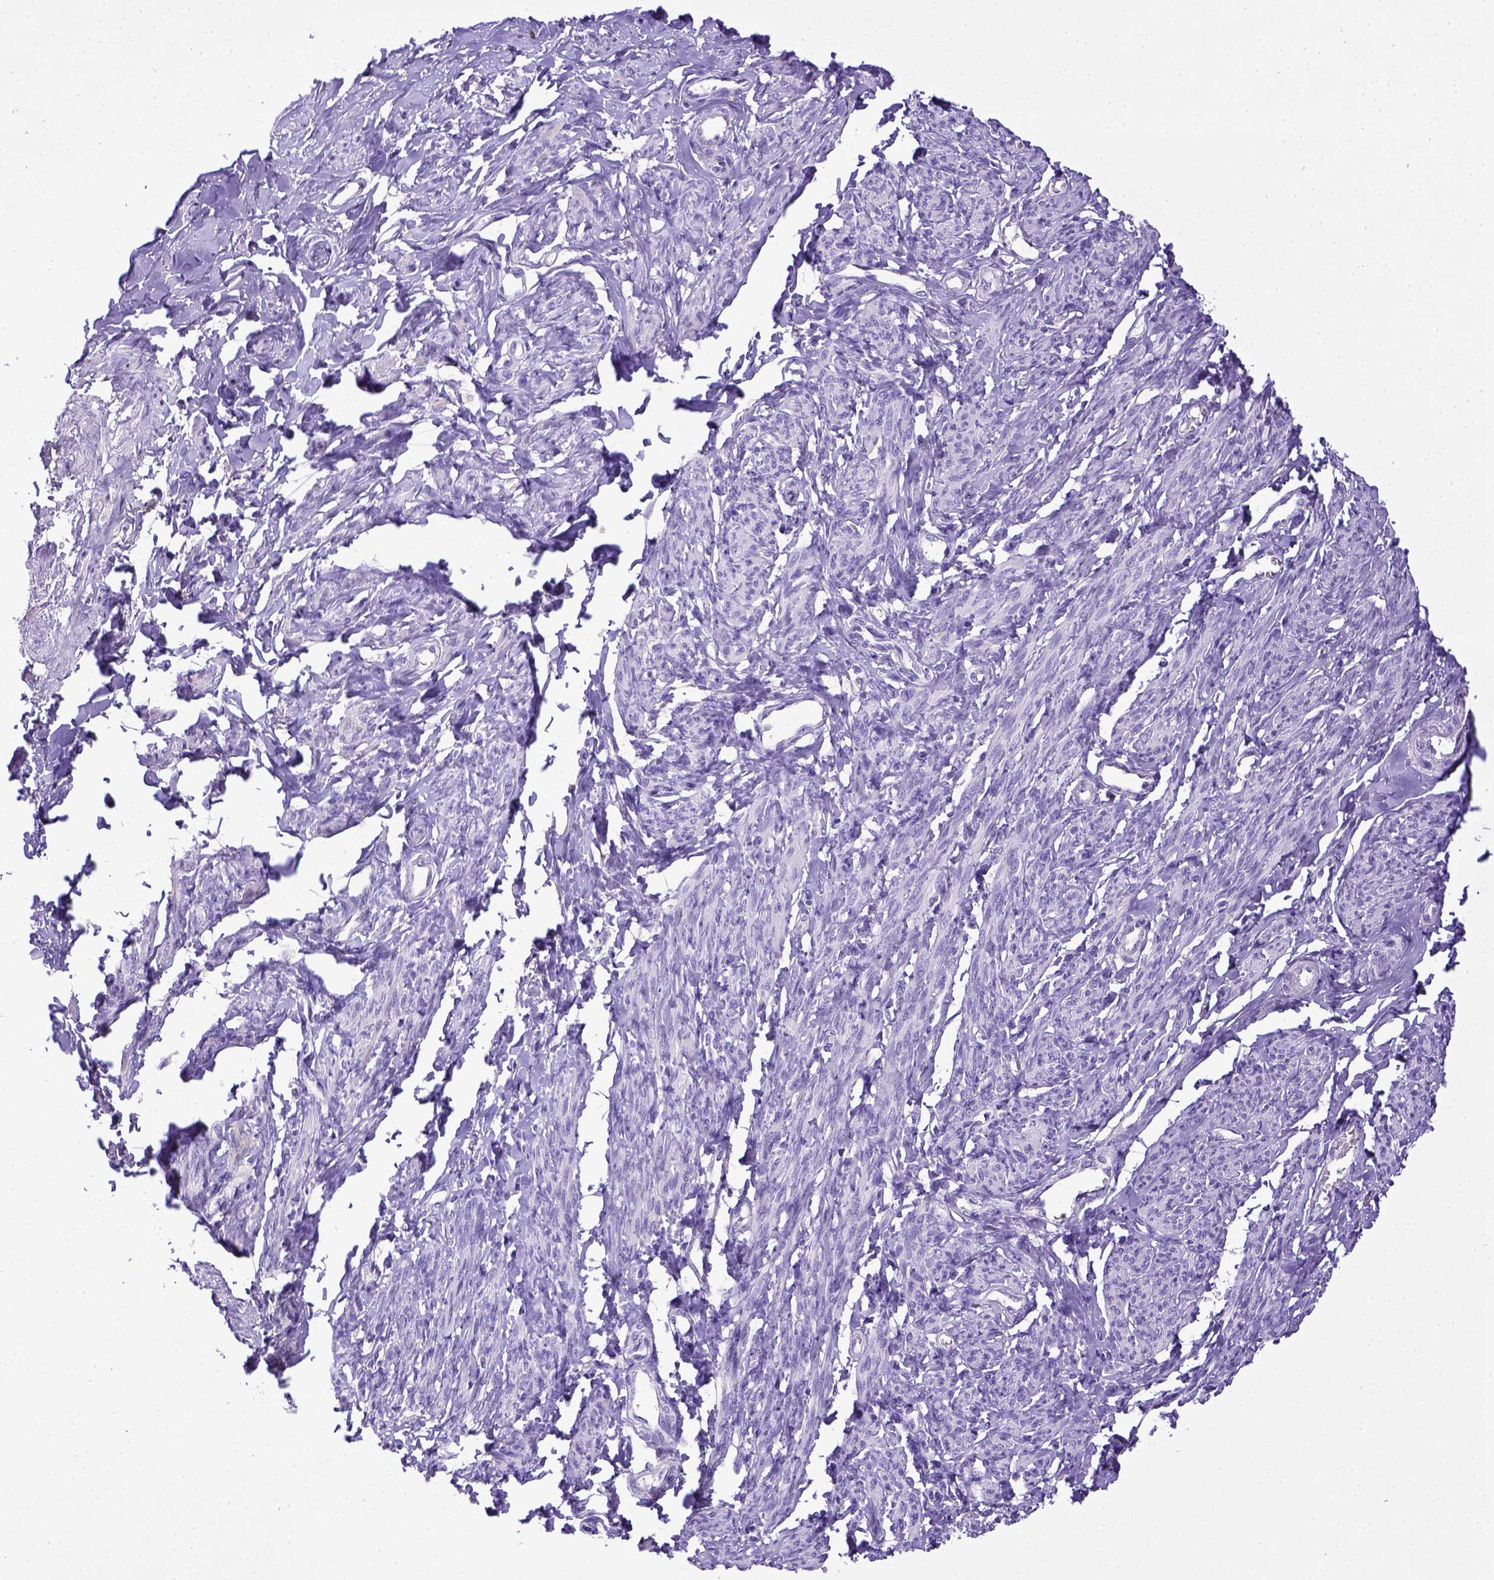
{"staining": {"intensity": "negative", "quantity": "none", "location": "none"}, "tissue": "smooth muscle", "cell_type": "Smooth muscle cells", "image_type": "normal", "snomed": [{"axis": "morphology", "description": "Normal tissue, NOS"}, {"axis": "topography", "description": "Smooth muscle"}], "caption": "Immunohistochemistry (IHC) micrograph of unremarkable smooth muscle: smooth muscle stained with DAB demonstrates no significant protein staining in smooth muscle cells. The staining was performed using DAB (3,3'-diaminobenzidine) to visualize the protein expression in brown, while the nuclei were stained in blue with hematoxylin (Magnification: 20x).", "gene": "CD40", "patient": {"sex": "female", "age": 65}}